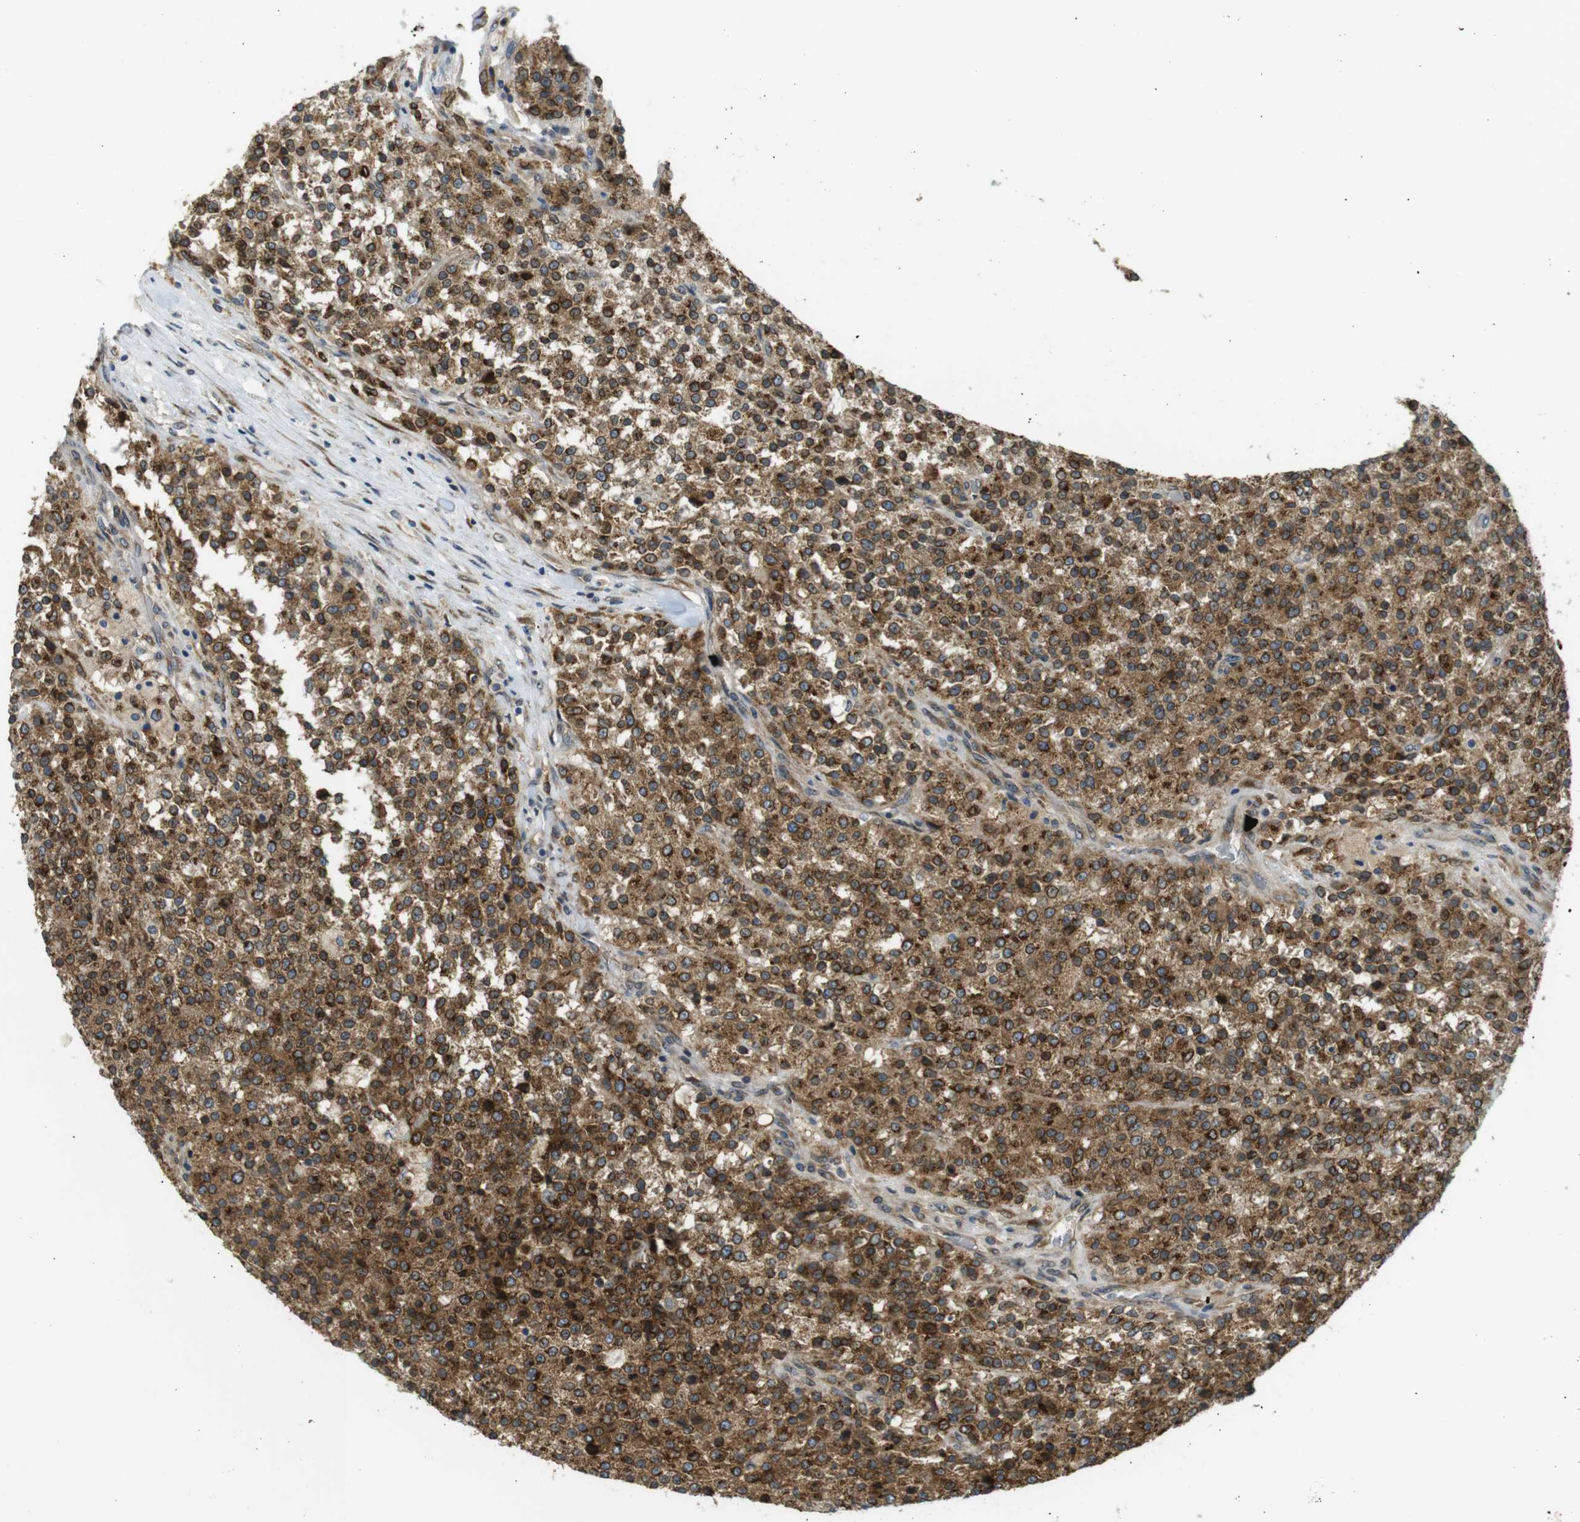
{"staining": {"intensity": "moderate", "quantity": ">75%", "location": "cytoplasmic/membranous"}, "tissue": "testis cancer", "cell_type": "Tumor cells", "image_type": "cancer", "snomed": [{"axis": "morphology", "description": "Seminoma, NOS"}, {"axis": "topography", "description": "Testis"}], "caption": "DAB (3,3'-diaminobenzidine) immunohistochemical staining of human testis cancer (seminoma) demonstrates moderate cytoplasmic/membranous protein positivity in approximately >75% of tumor cells. (DAB (3,3'-diaminobenzidine) IHC, brown staining for protein, blue staining for nuclei).", "gene": "TMEM143", "patient": {"sex": "male", "age": 59}}